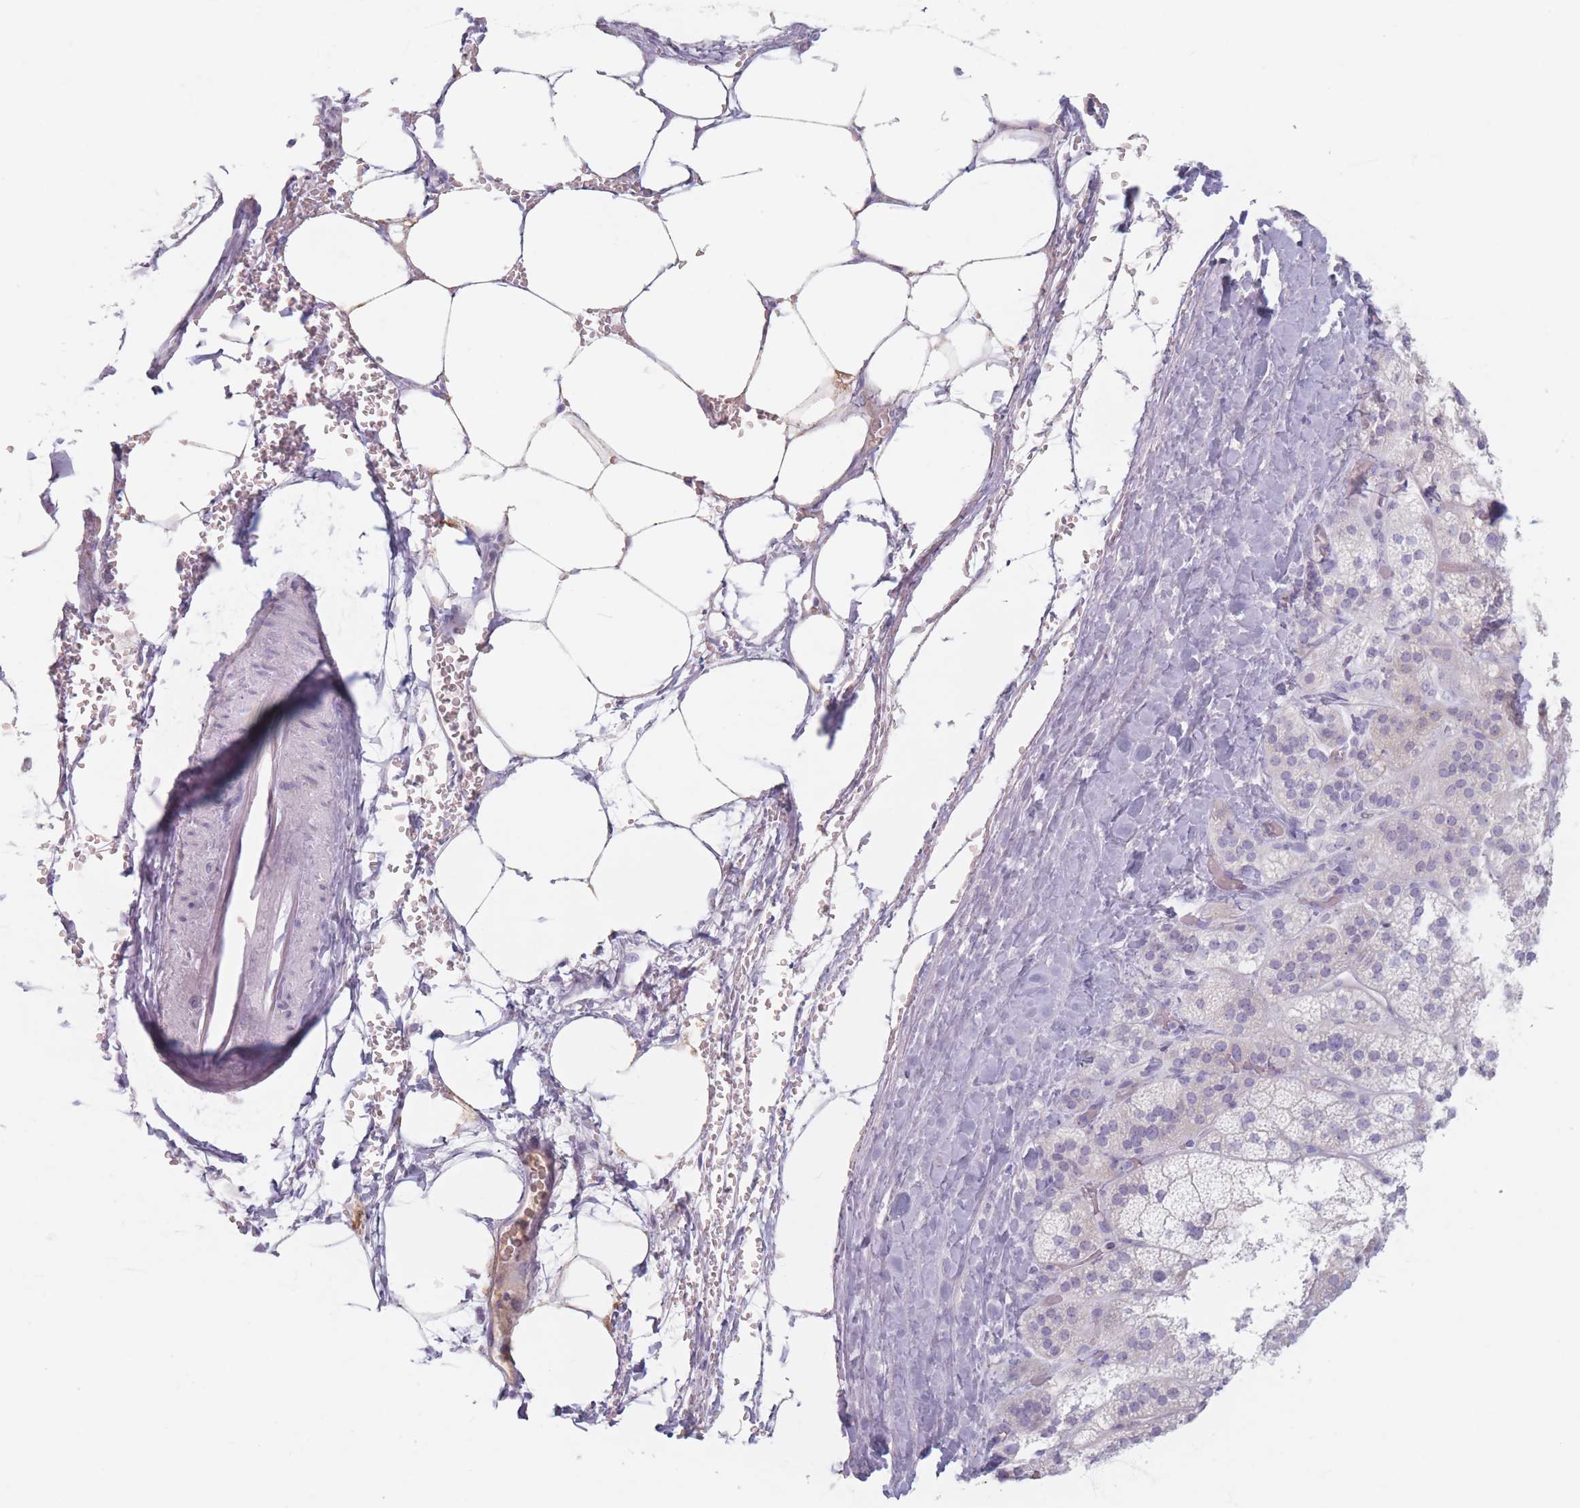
{"staining": {"intensity": "negative", "quantity": "none", "location": "none"}, "tissue": "adrenal gland", "cell_type": "Glandular cells", "image_type": "normal", "snomed": [{"axis": "morphology", "description": "Normal tissue, NOS"}, {"axis": "topography", "description": "Adrenal gland"}], "caption": "IHC of unremarkable adrenal gland displays no expression in glandular cells. Nuclei are stained in blue.", "gene": "PIGM", "patient": {"sex": "female", "age": 70}}